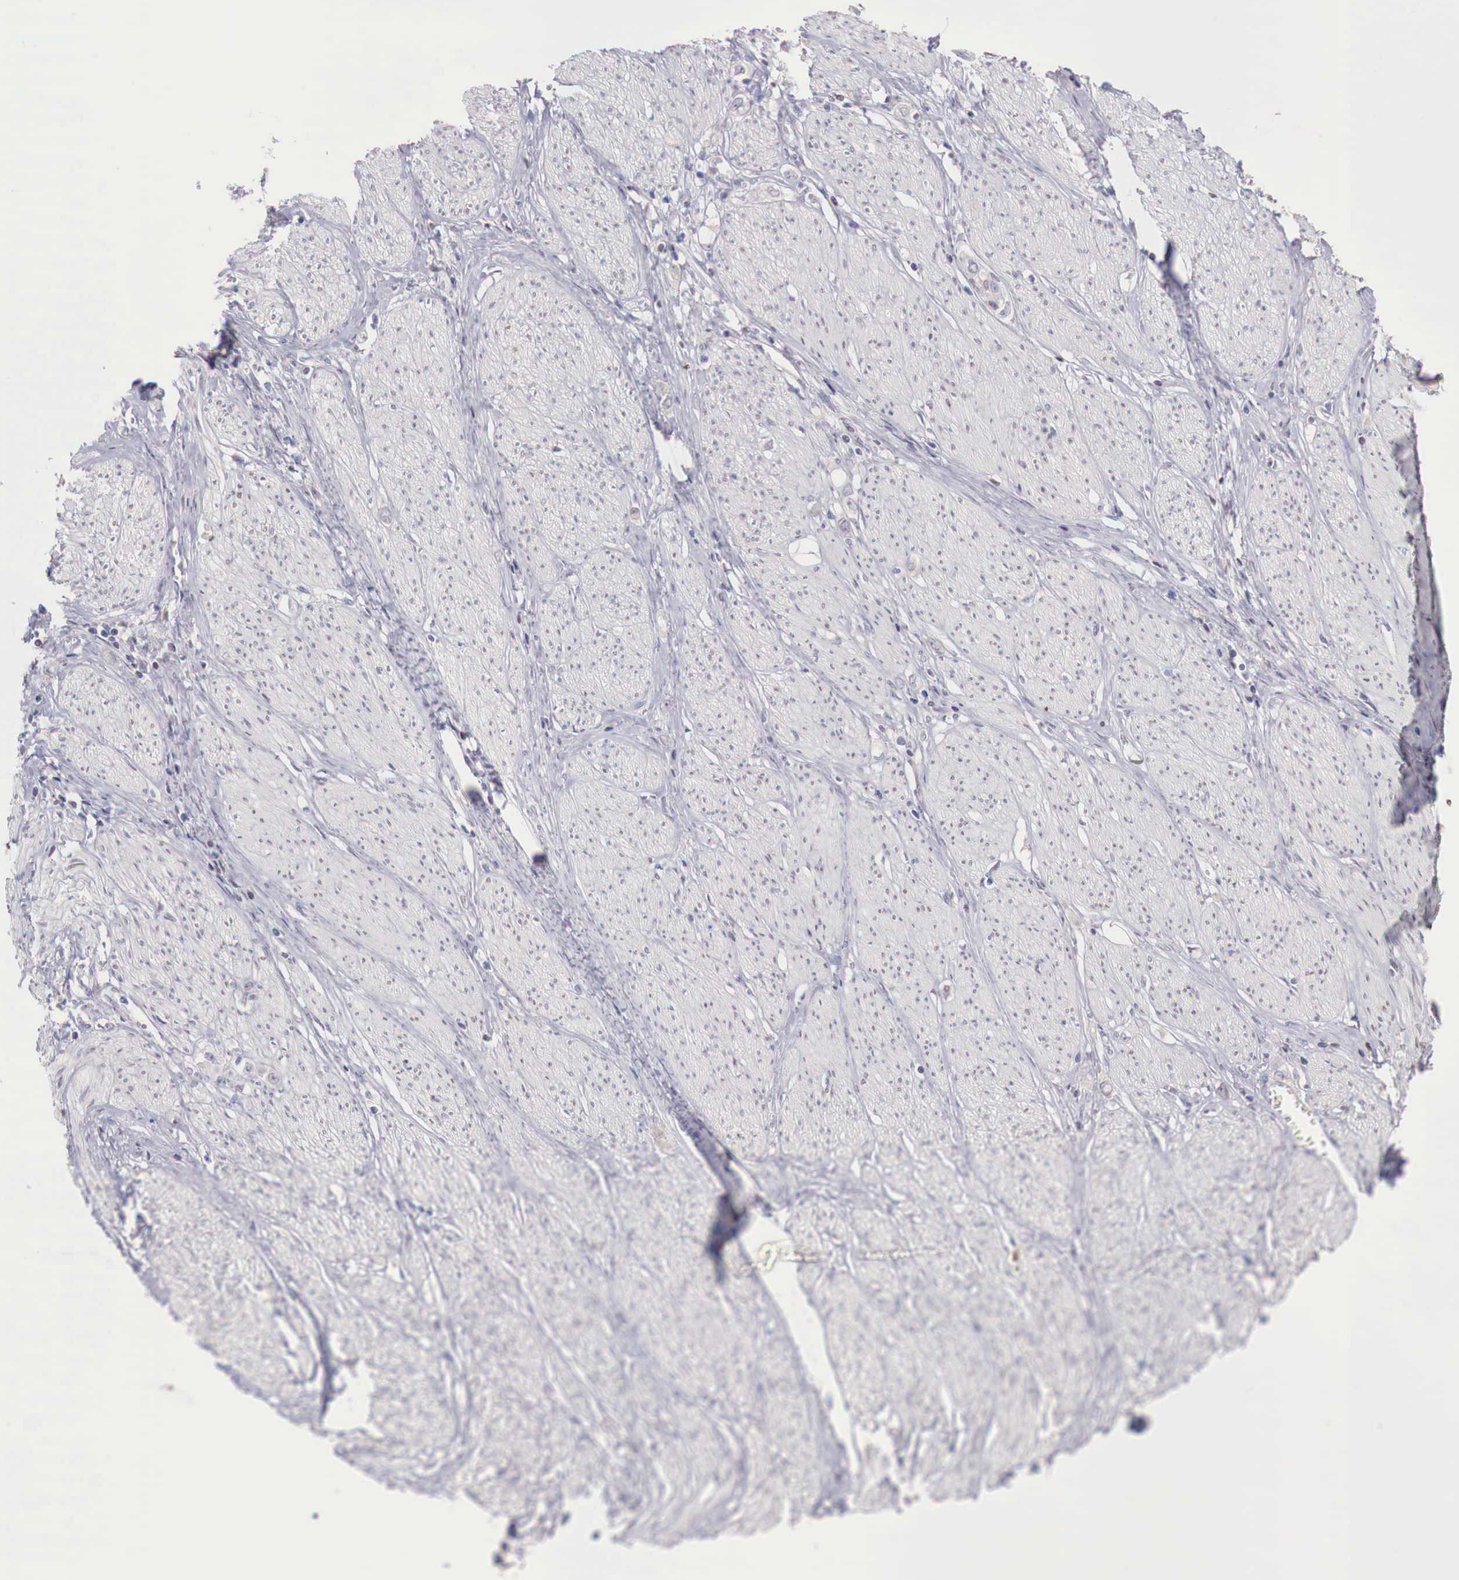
{"staining": {"intensity": "negative", "quantity": "none", "location": "none"}, "tissue": "stomach cancer", "cell_type": "Tumor cells", "image_type": "cancer", "snomed": [{"axis": "morphology", "description": "Adenocarcinoma, NOS"}, {"axis": "topography", "description": "Stomach"}], "caption": "Immunohistochemistry photomicrograph of human stomach adenocarcinoma stained for a protein (brown), which exhibits no expression in tumor cells.", "gene": "XPNPEP2", "patient": {"sex": "male", "age": 72}}